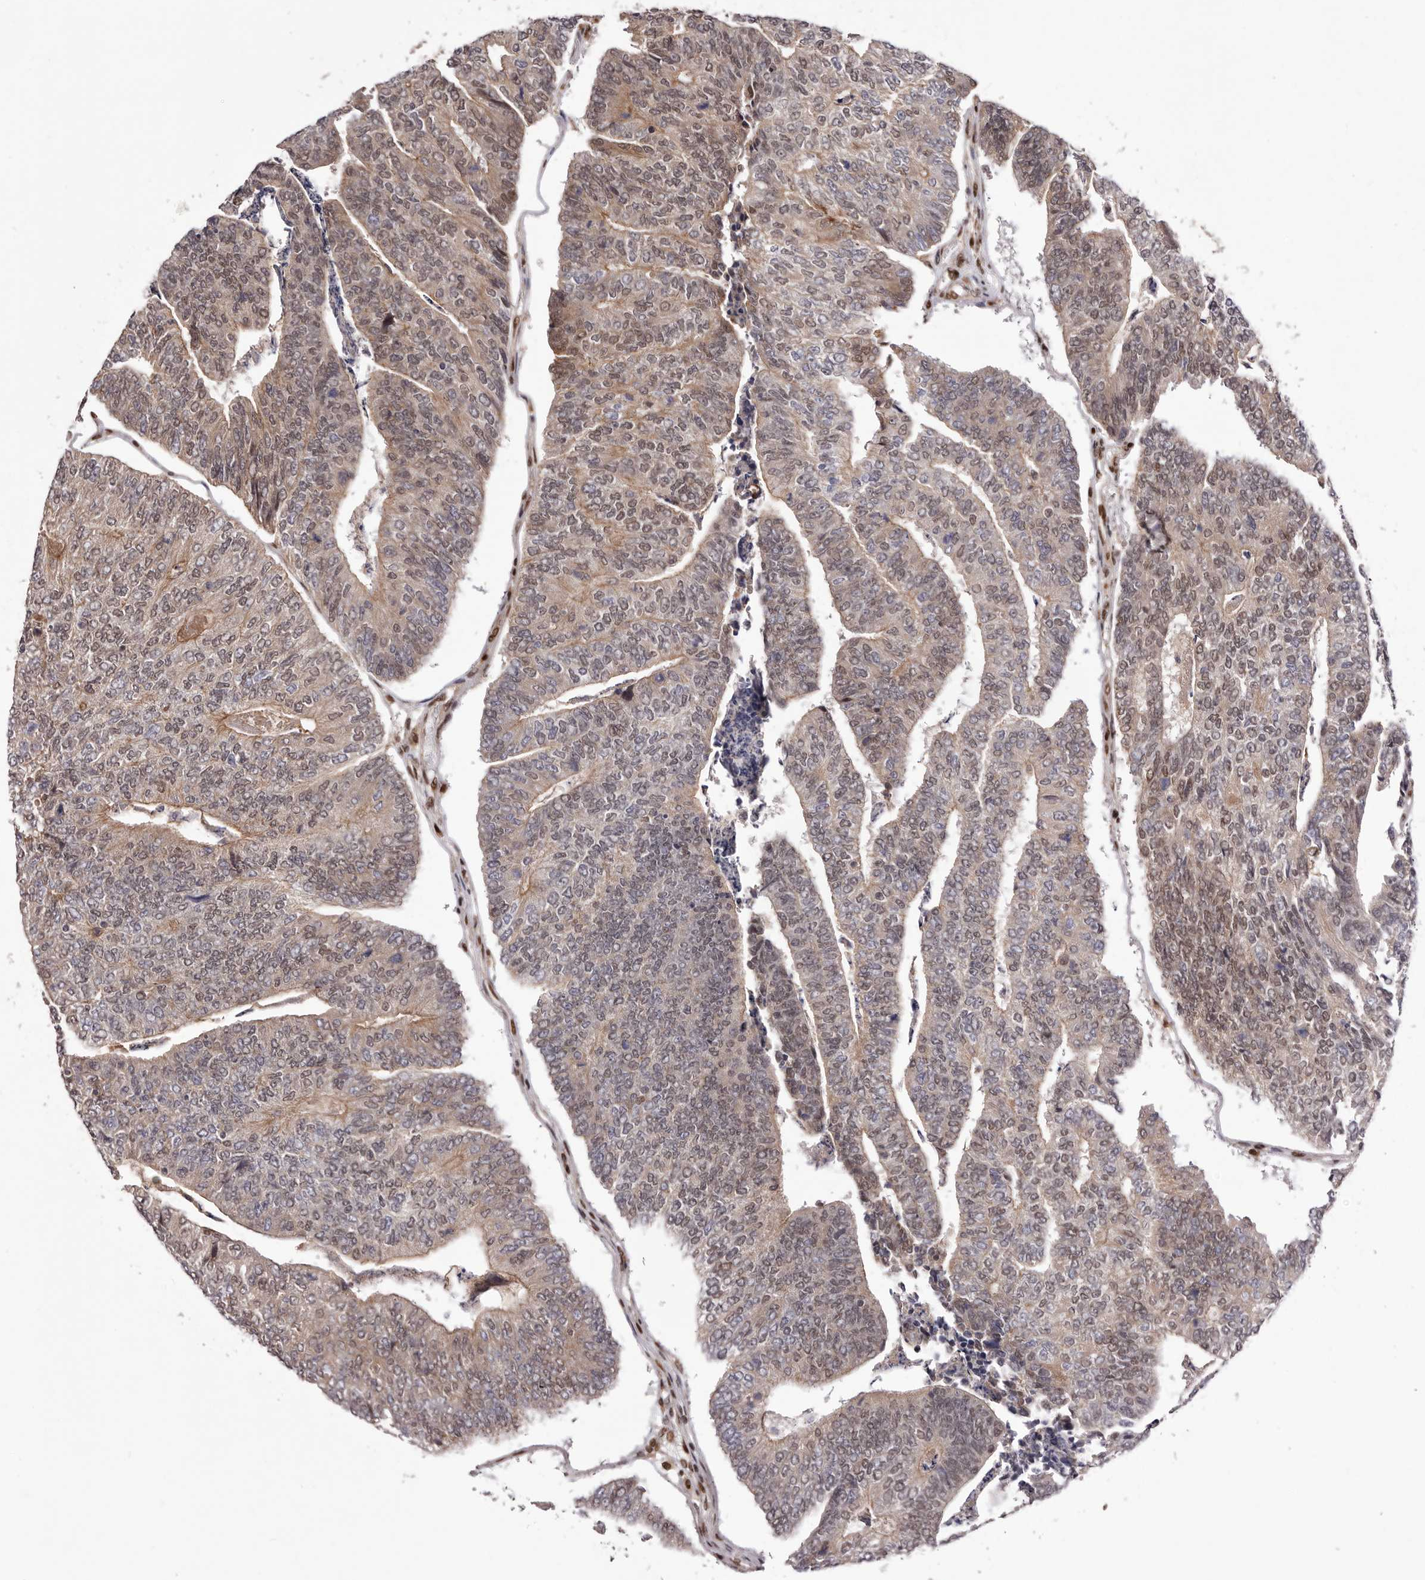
{"staining": {"intensity": "moderate", "quantity": "25%-75%", "location": "cytoplasmic/membranous,nuclear"}, "tissue": "colorectal cancer", "cell_type": "Tumor cells", "image_type": "cancer", "snomed": [{"axis": "morphology", "description": "Adenocarcinoma, NOS"}, {"axis": "topography", "description": "Colon"}], "caption": "Immunohistochemistry (IHC) staining of colorectal cancer, which demonstrates medium levels of moderate cytoplasmic/membranous and nuclear staining in approximately 25%-75% of tumor cells indicating moderate cytoplasmic/membranous and nuclear protein positivity. The staining was performed using DAB (brown) for protein detection and nuclei were counterstained in hematoxylin (blue).", "gene": "FBXO5", "patient": {"sex": "female", "age": 67}}